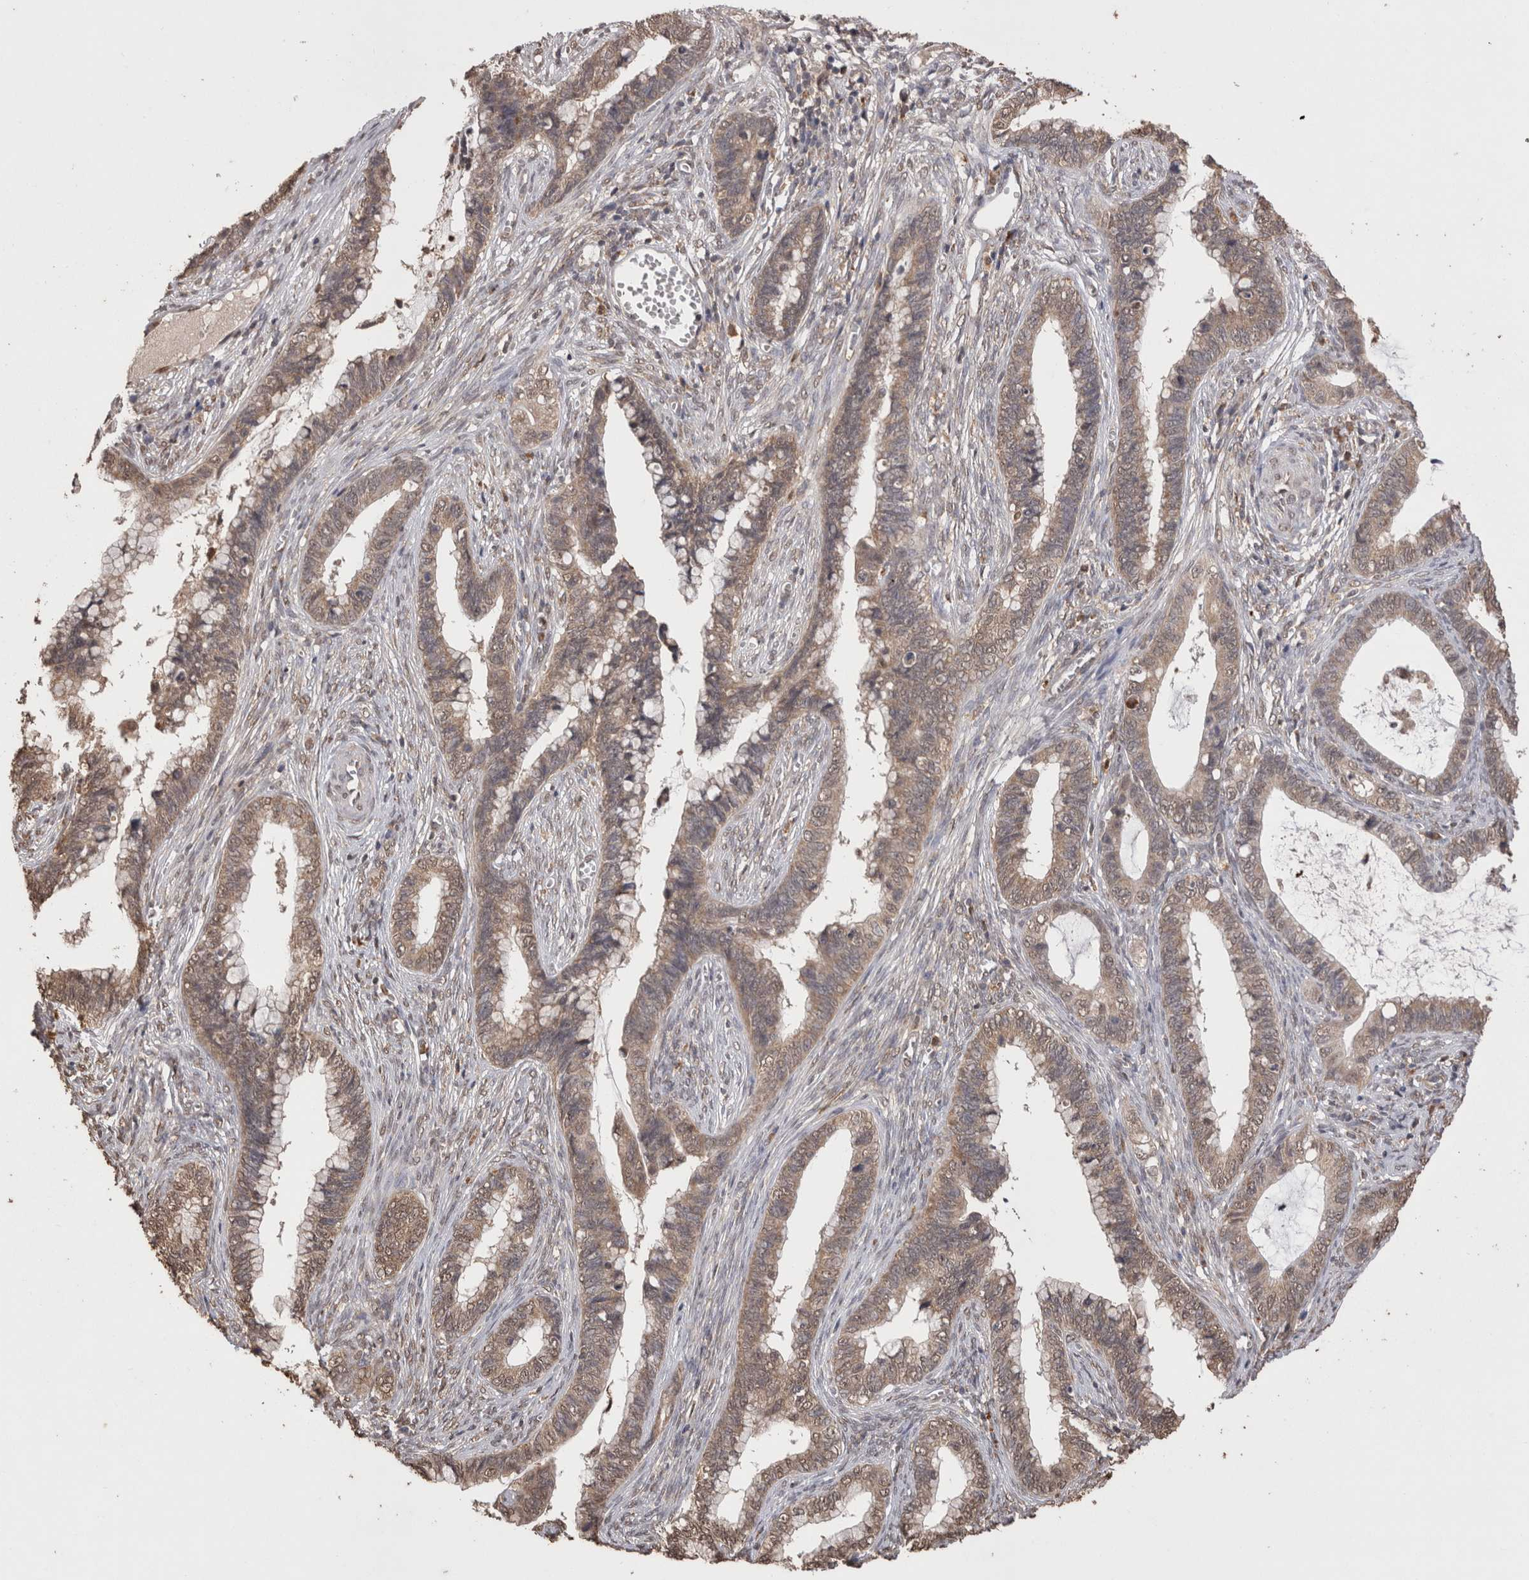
{"staining": {"intensity": "weak", "quantity": ">75%", "location": "cytoplasmic/membranous,nuclear"}, "tissue": "cervical cancer", "cell_type": "Tumor cells", "image_type": "cancer", "snomed": [{"axis": "morphology", "description": "Adenocarcinoma, NOS"}, {"axis": "topography", "description": "Cervix"}], "caption": "IHC micrograph of neoplastic tissue: human cervical adenocarcinoma stained using IHC shows low levels of weak protein expression localized specifically in the cytoplasmic/membranous and nuclear of tumor cells, appearing as a cytoplasmic/membranous and nuclear brown color.", "gene": "GRK5", "patient": {"sex": "female", "age": 44}}